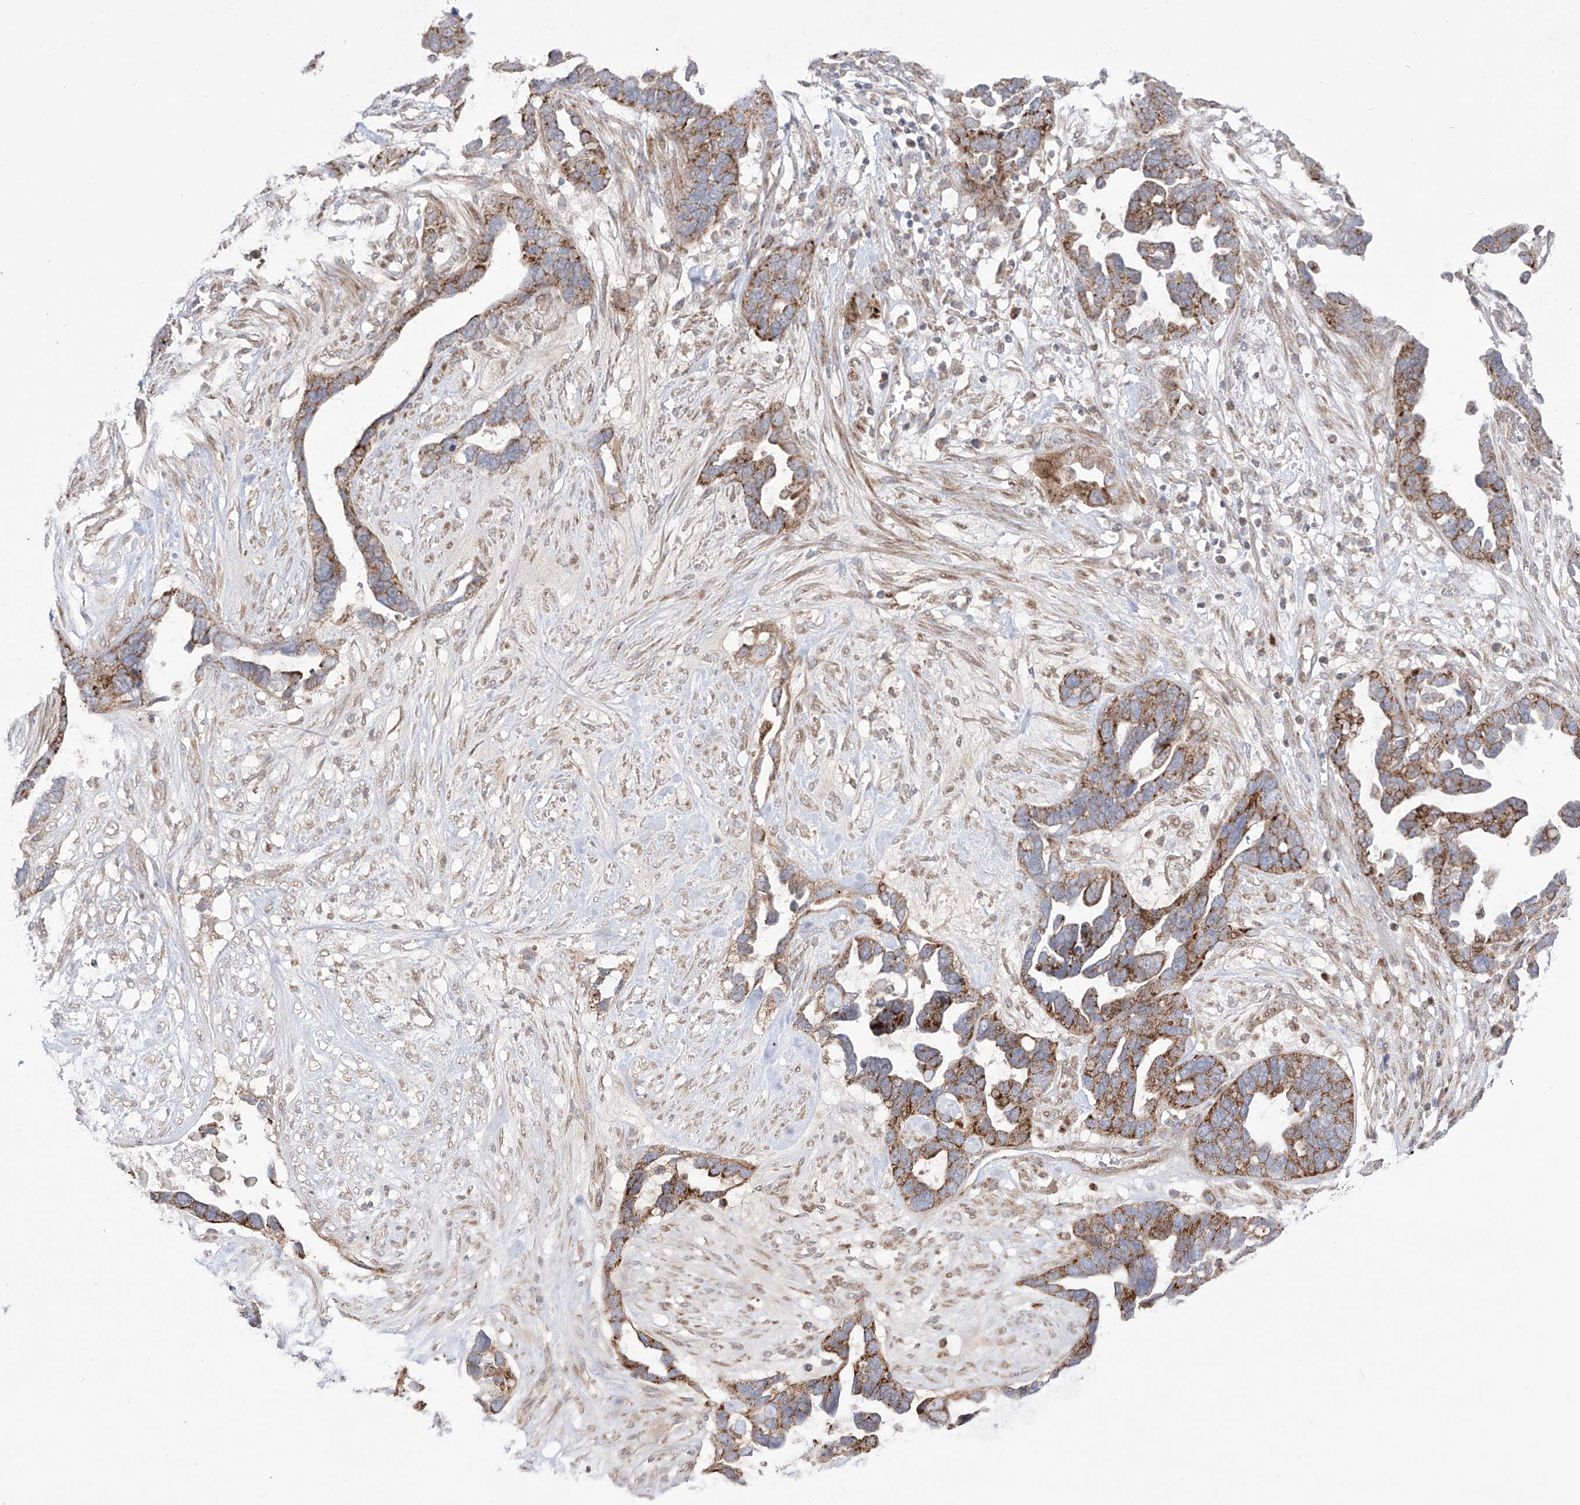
{"staining": {"intensity": "moderate", "quantity": ">75%", "location": "cytoplasmic/membranous"}, "tissue": "ovarian cancer", "cell_type": "Tumor cells", "image_type": "cancer", "snomed": [{"axis": "morphology", "description": "Cystadenocarcinoma, serous, NOS"}, {"axis": "topography", "description": "Ovary"}], "caption": "Human ovarian cancer stained with a brown dye reveals moderate cytoplasmic/membranous positive staining in about >75% of tumor cells.", "gene": "YKT6", "patient": {"sex": "female", "age": 54}}